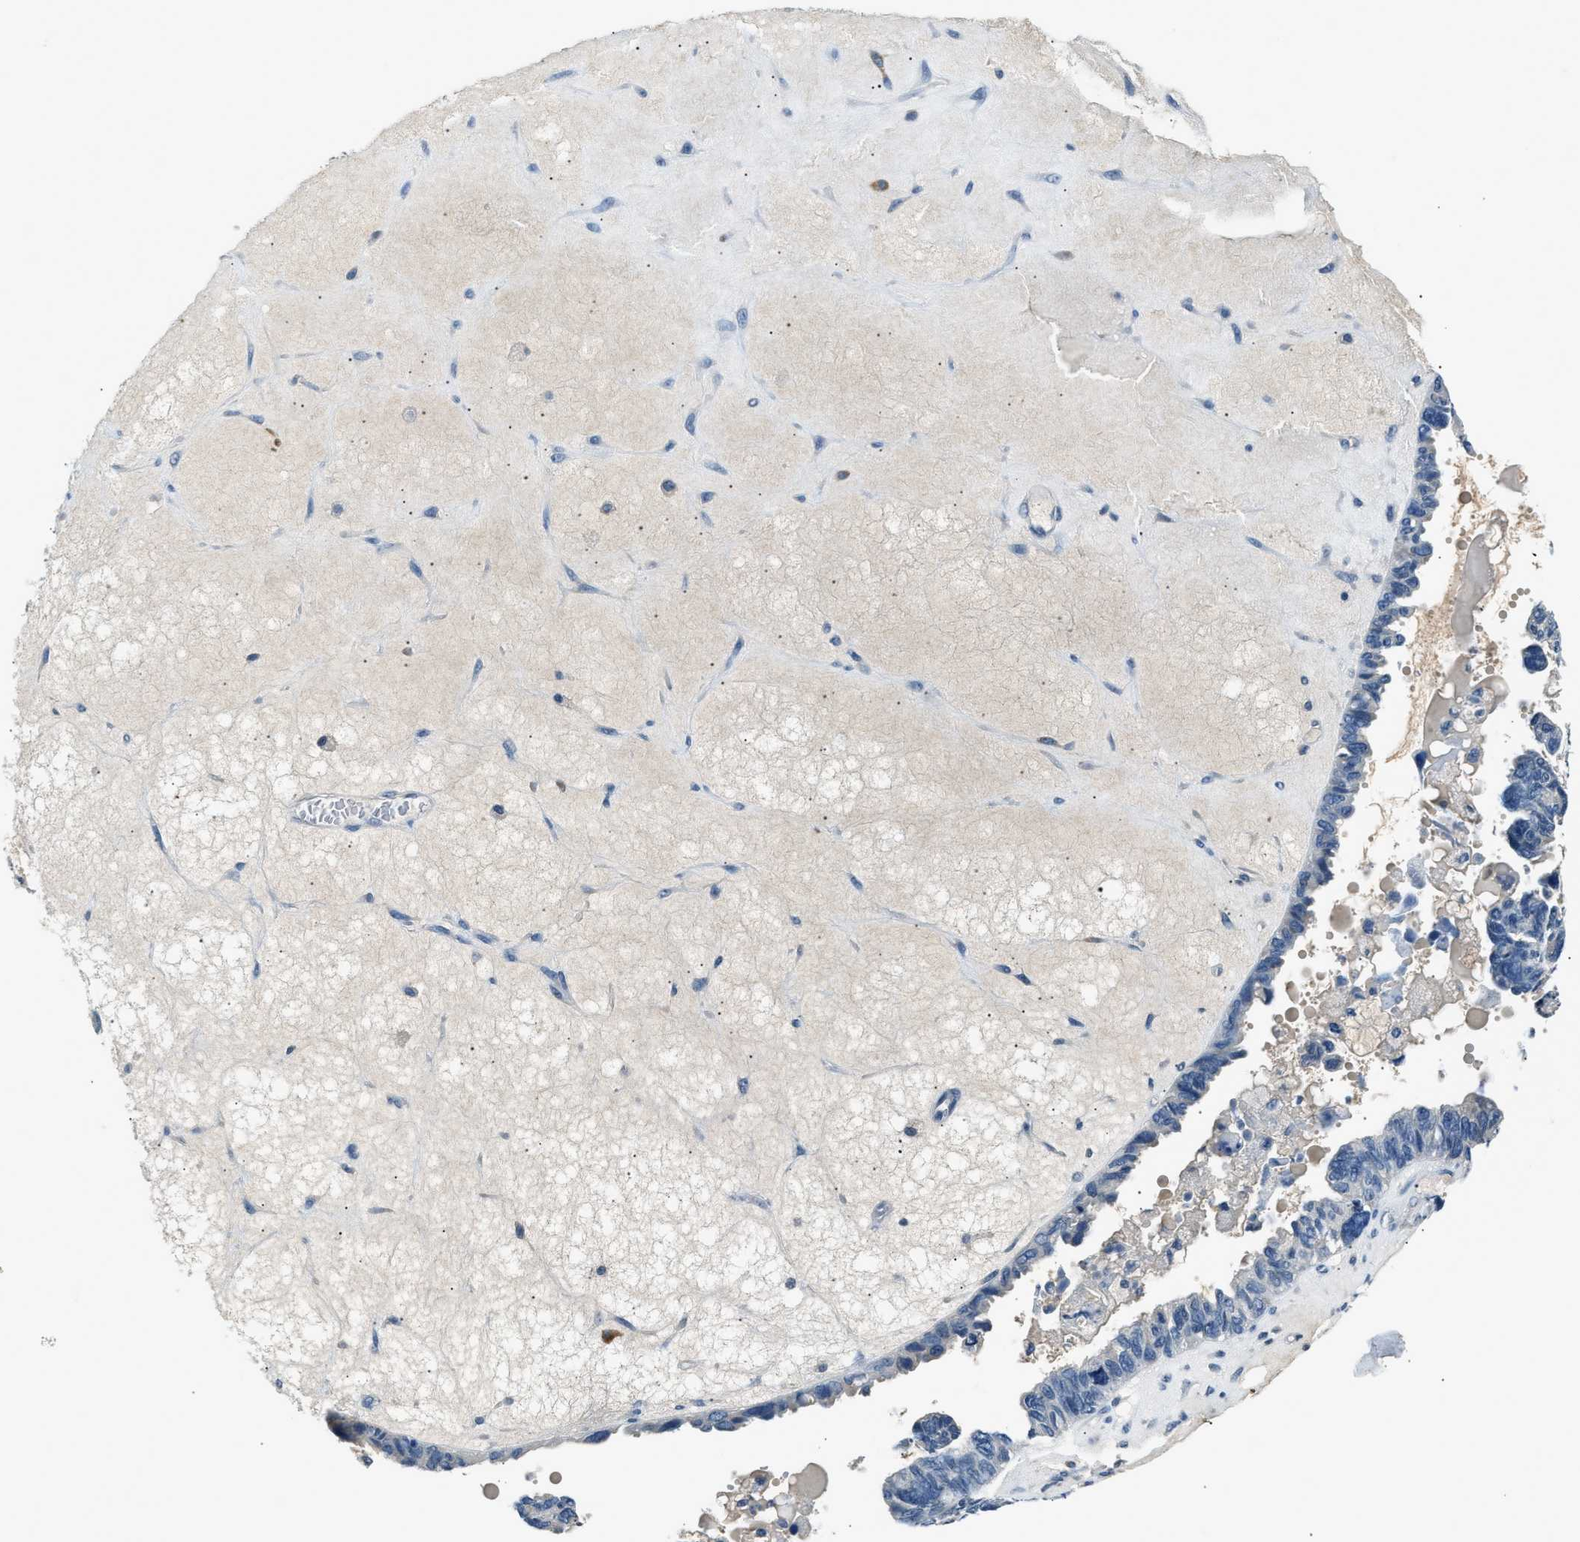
{"staining": {"intensity": "negative", "quantity": "none", "location": "none"}, "tissue": "ovarian cancer", "cell_type": "Tumor cells", "image_type": "cancer", "snomed": [{"axis": "morphology", "description": "Cystadenocarcinoma, serous, NOS"}, {"axis": "topography", "description": "Ovary"}], "caption": "An image of human ovarian serous cystadenocarcinoma is negative for staining in tumor cells.", "gene": "INHA", "patient": {"sex": "female", "age": 79}}